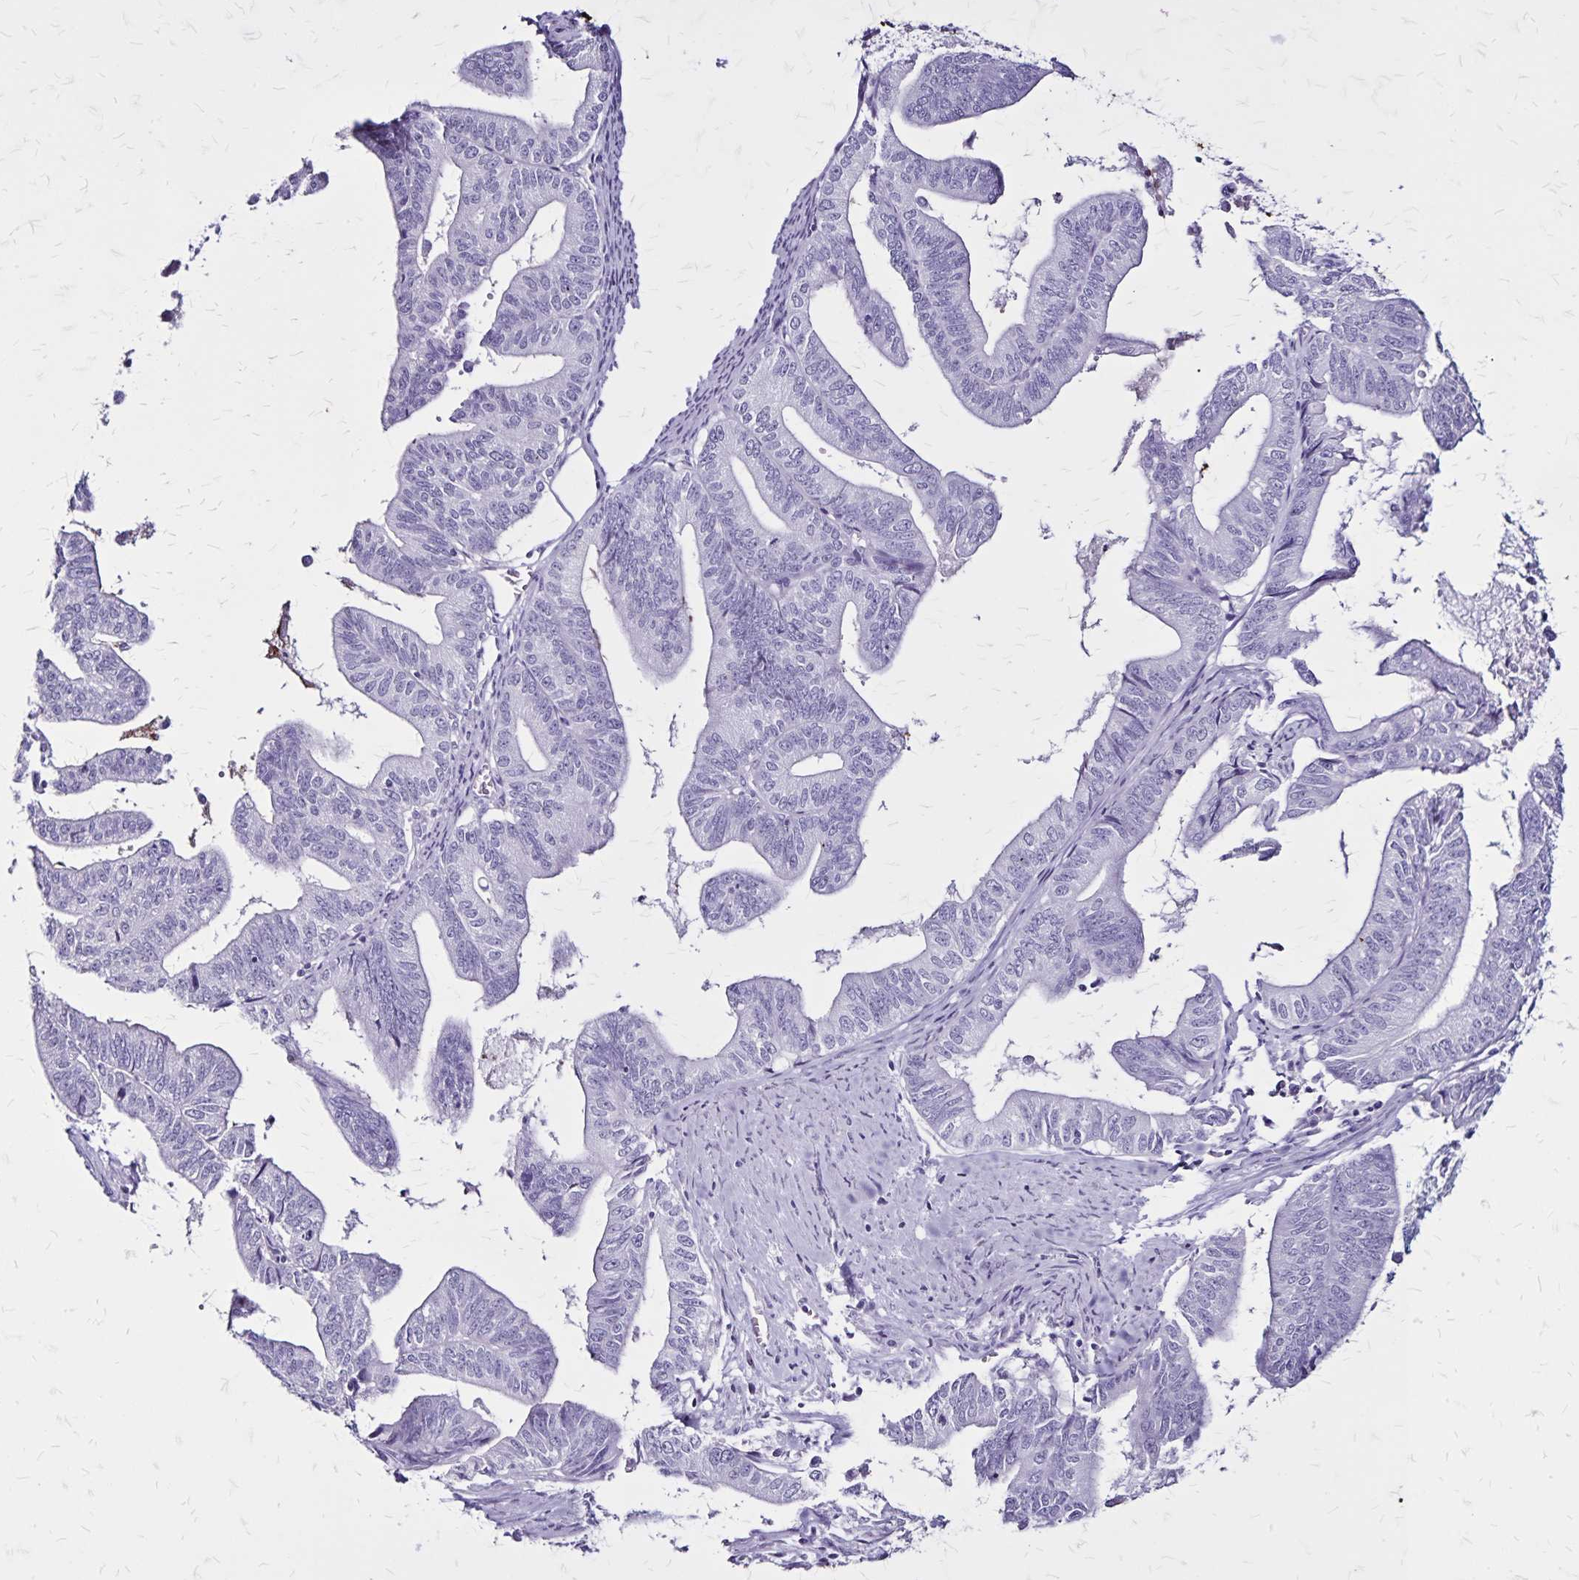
{"staining": {"intensity": "negative", "quantity": "none", "location": "none"}, "tissue": "endometrial cancer", "cell_type": "Tumor cells", "image_type": "cancer", "snomed": [{"axis": "morphology", "description": "Adenocarcinoma, NOS"}, {"axis": "topography", "description": "Endometrium"}], "caption": "The histopathology image reveals no significant positivity in tumor cells of endometrial cancer (adenocarcinoma). (DAB immunohistochemistry (IHC) with hematoxylin counter stain).", "gene": "KRT2", "patient": {"sex": "female", "age": 65}}